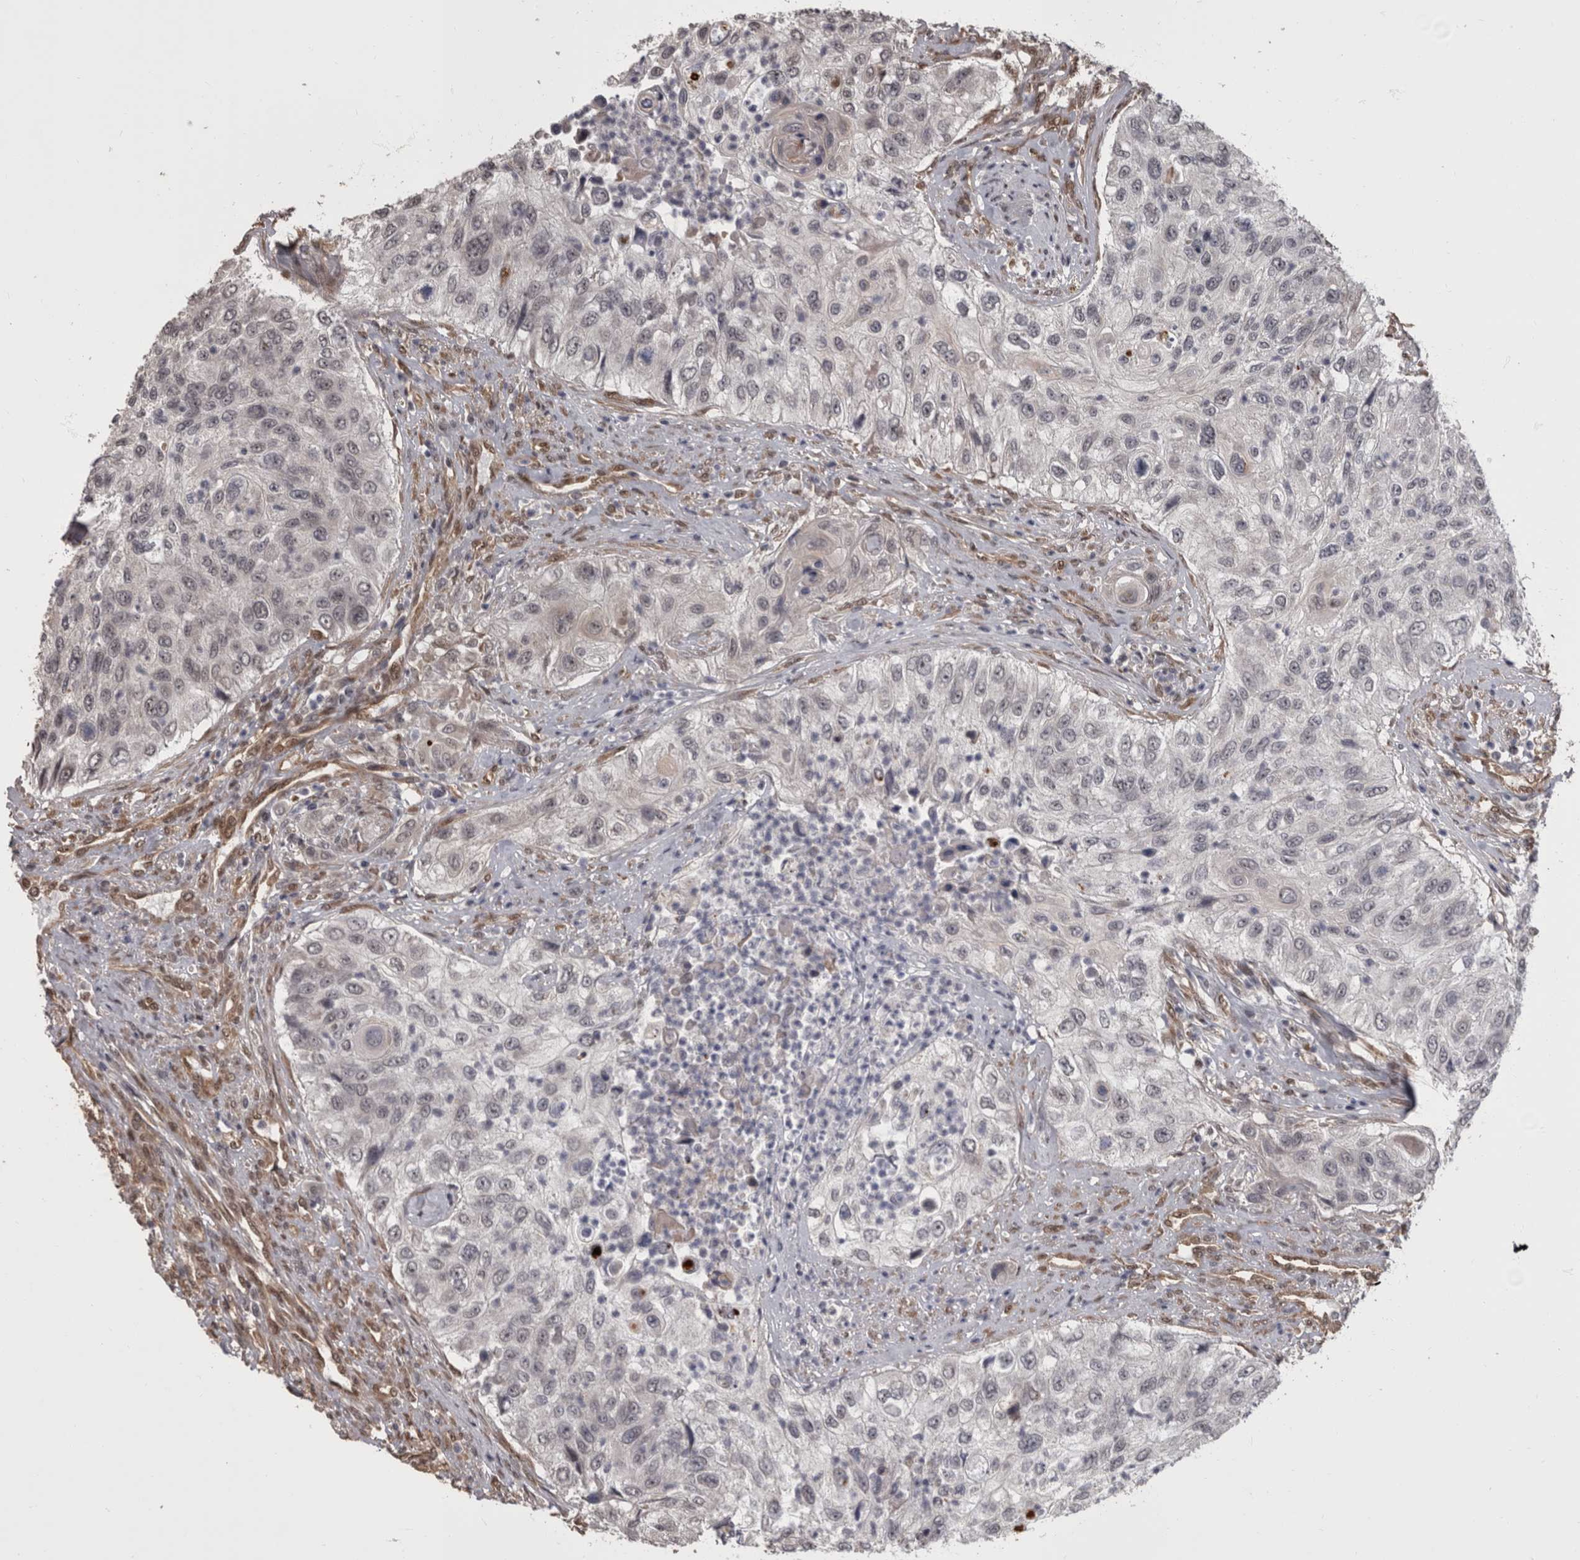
{"staining": {"intensity": "negative", "quantity": "none", "location": "none"}, "tissue": "urothelial cancer", "cell_type": "Tumor cells", "image_type": "cancer", "snomed": [{"axis": "morphology", "description": "Urothelial carcinoma, High grade"}, {"axis": "topography", "description": "Urinary bladder"}], "caption": "Tumor cells show no significant protein staining in urothelial cancer.", "gene": "AKT3", "patient": {"sex": "female", "age": 60}}